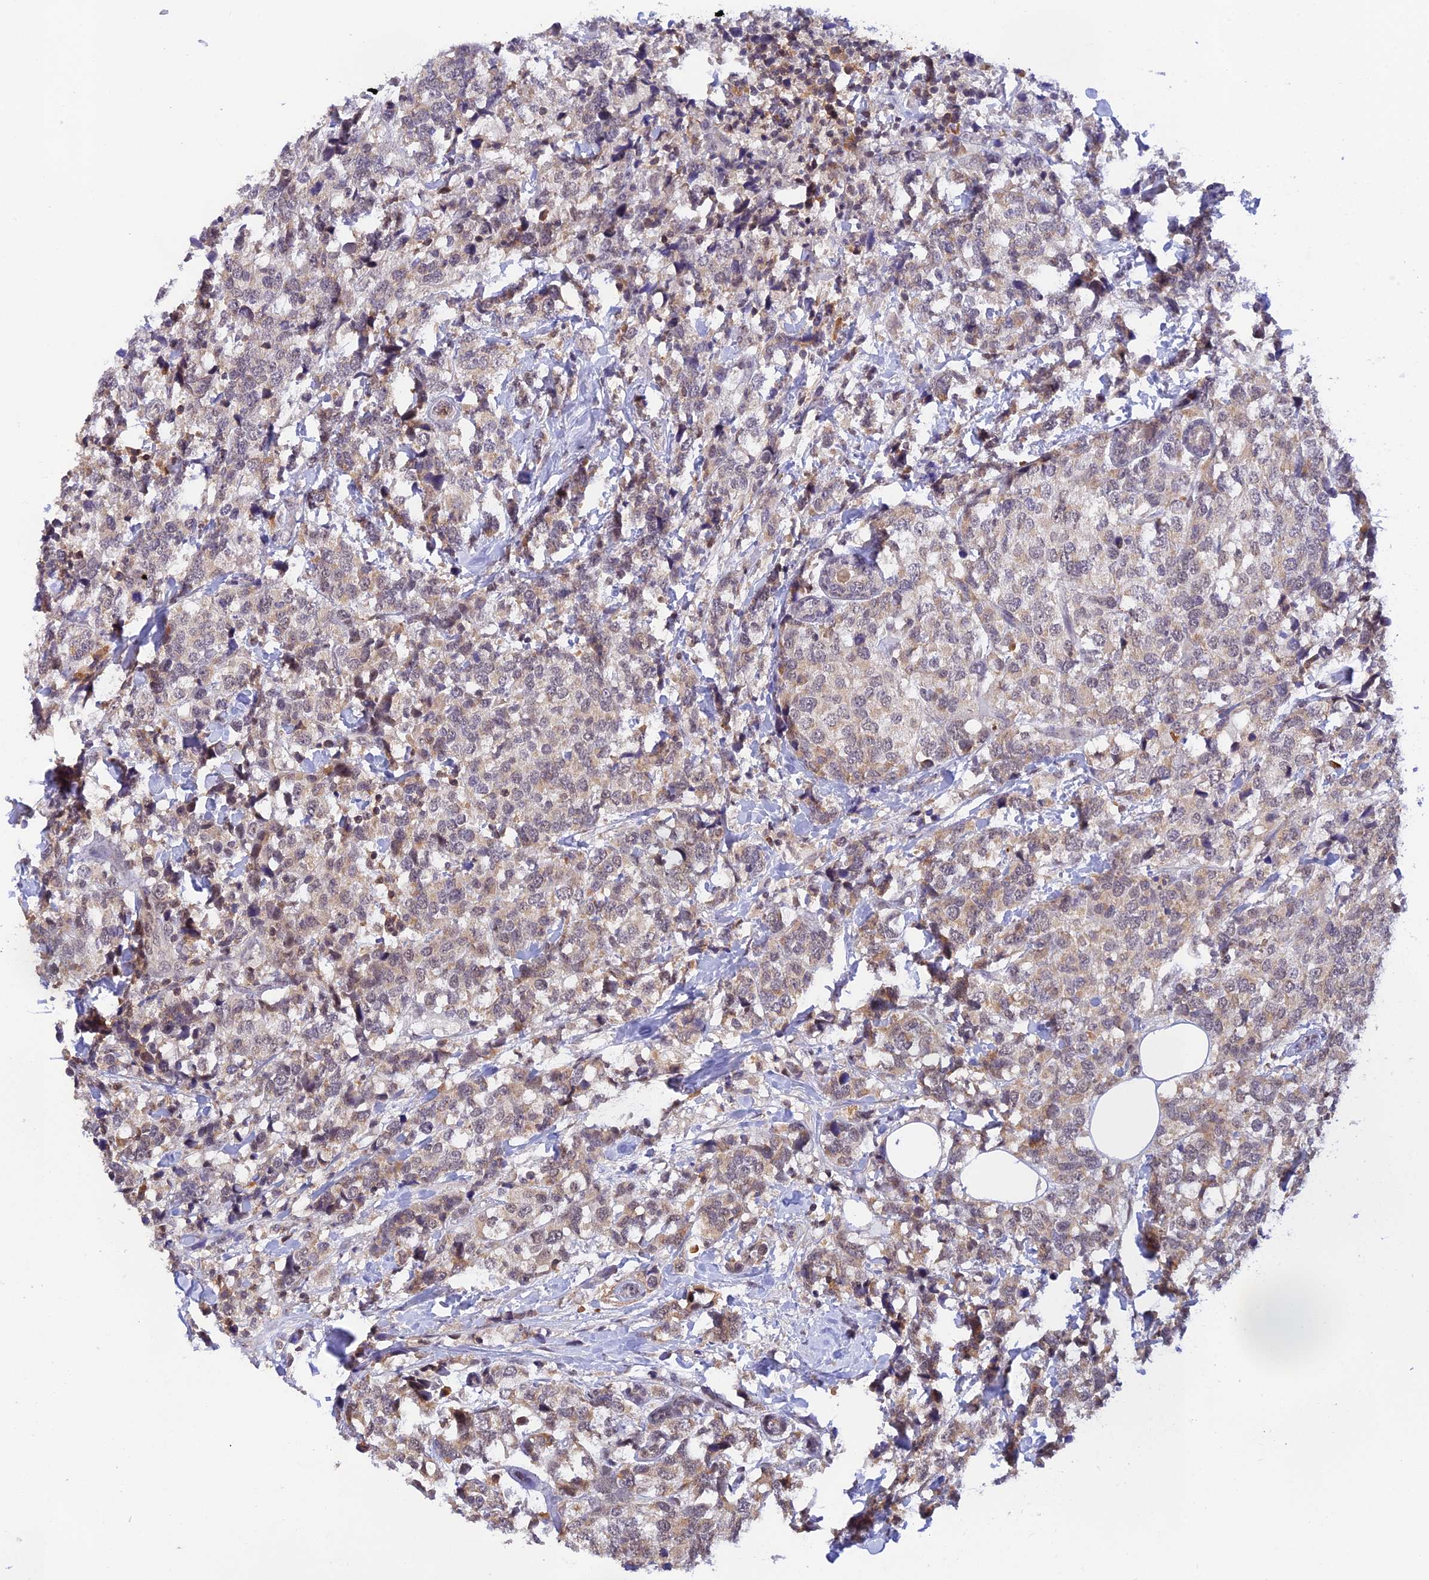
{"staining": {"intensity": "weak", "quantity": "<25%", "location": "cytoplasmic/membranous"}, "tissue": "breast cancer", "cell_type": "Tumor cells", "image_type": "cancer", "snomed": [{"axis": "morphology", "description": "Lobular carcinoma"}, {"axis": "topography", "description": "Breast"}], "caption": "Breast cancer (lobular carcinoma) stained for a protein using immunohistochemistry (IHC) reveals no staining tumor cells.", "gene": "PEX16", "patient": {"sex": "female", "age": 59}}